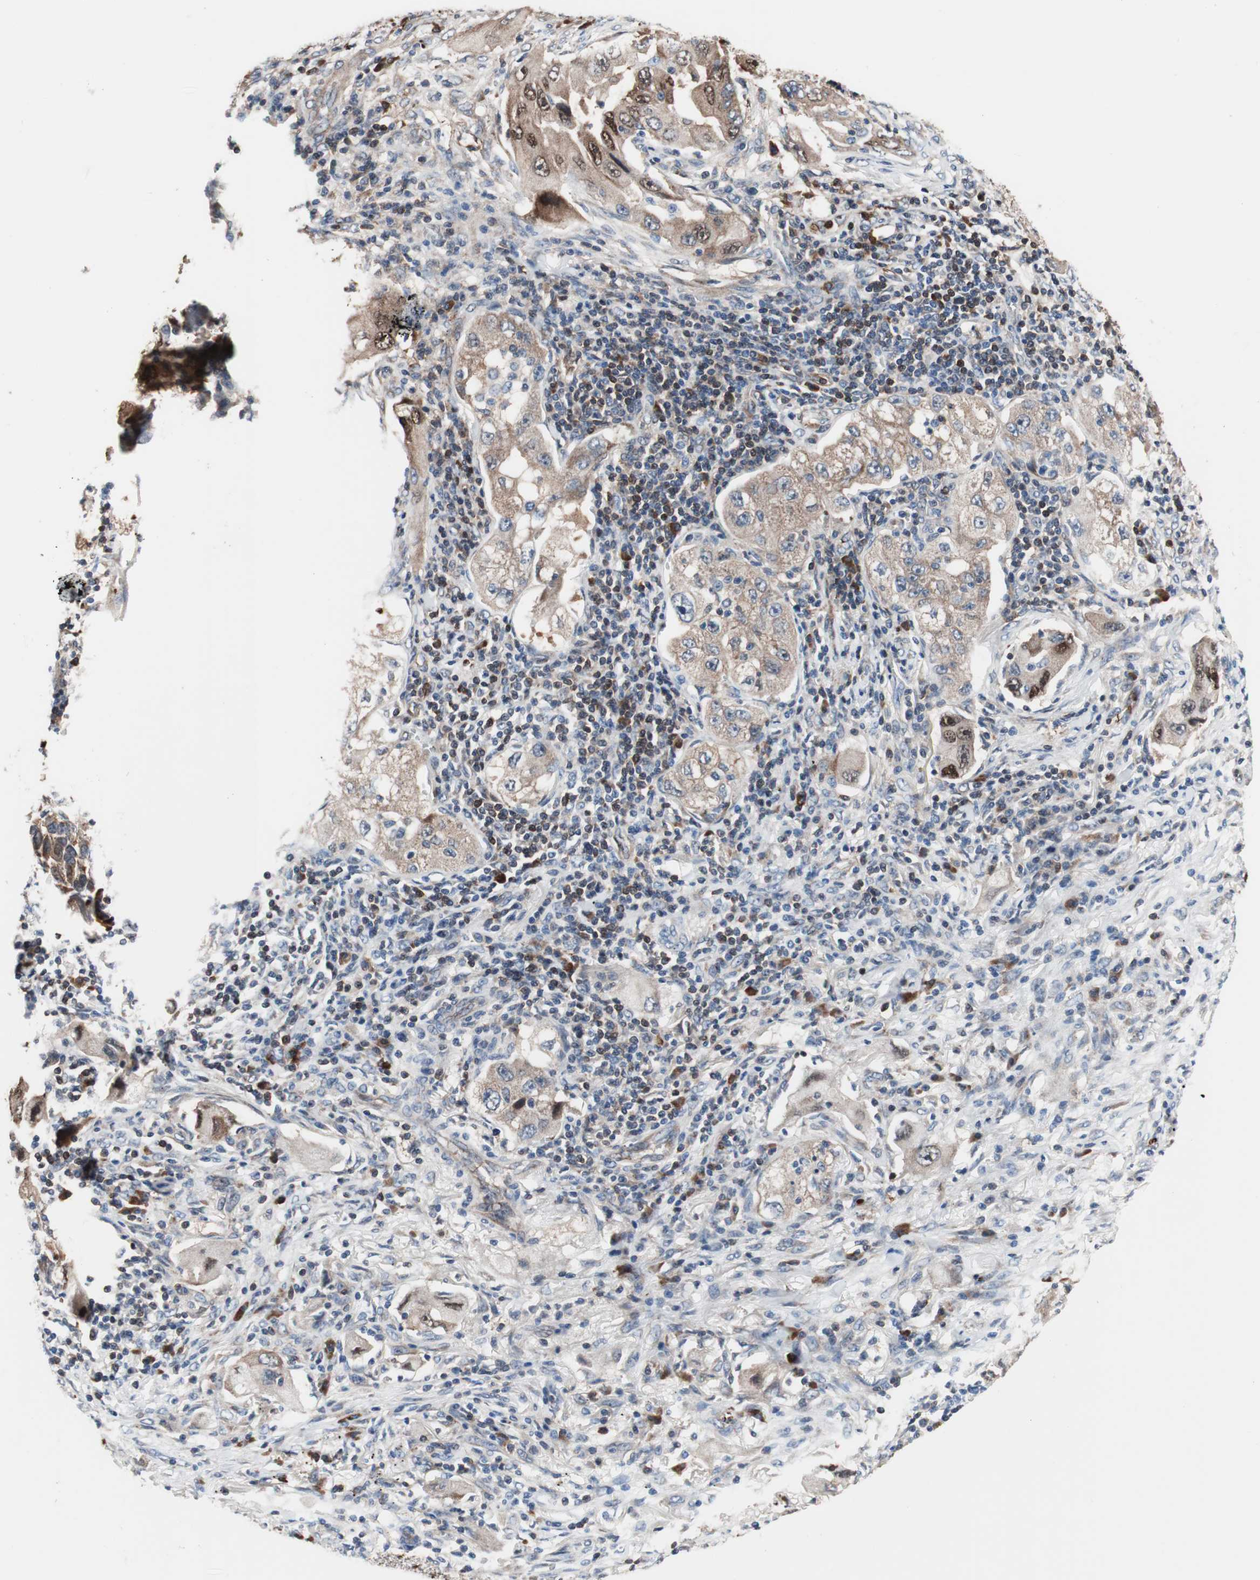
{"staining": {"intensity": "weak", "quantity": ">75%", "location": "cytoplasmic/membranous"}, "tissue": "lung cancer", "cell_type": "Tumor cells", "image_type": "cancer", "snomed": [{"axis": "morphology", "description": "Adenocarcinoma, NOS"}, {"axis": "topography", "description": "Lung"}], "caption": "A low amount of weak cytoplasmic/membranous positivity is appreciated in approximately >75% of tumor cells in lung cancer tissue. The staining was performed using DAB to visualize the protein expression in brown, while the nuclei were stained in blue with hematoxylin (Magnification: 20x).", "gene": "PRDX2", "patient": {"sex": "female", "age": 65}}